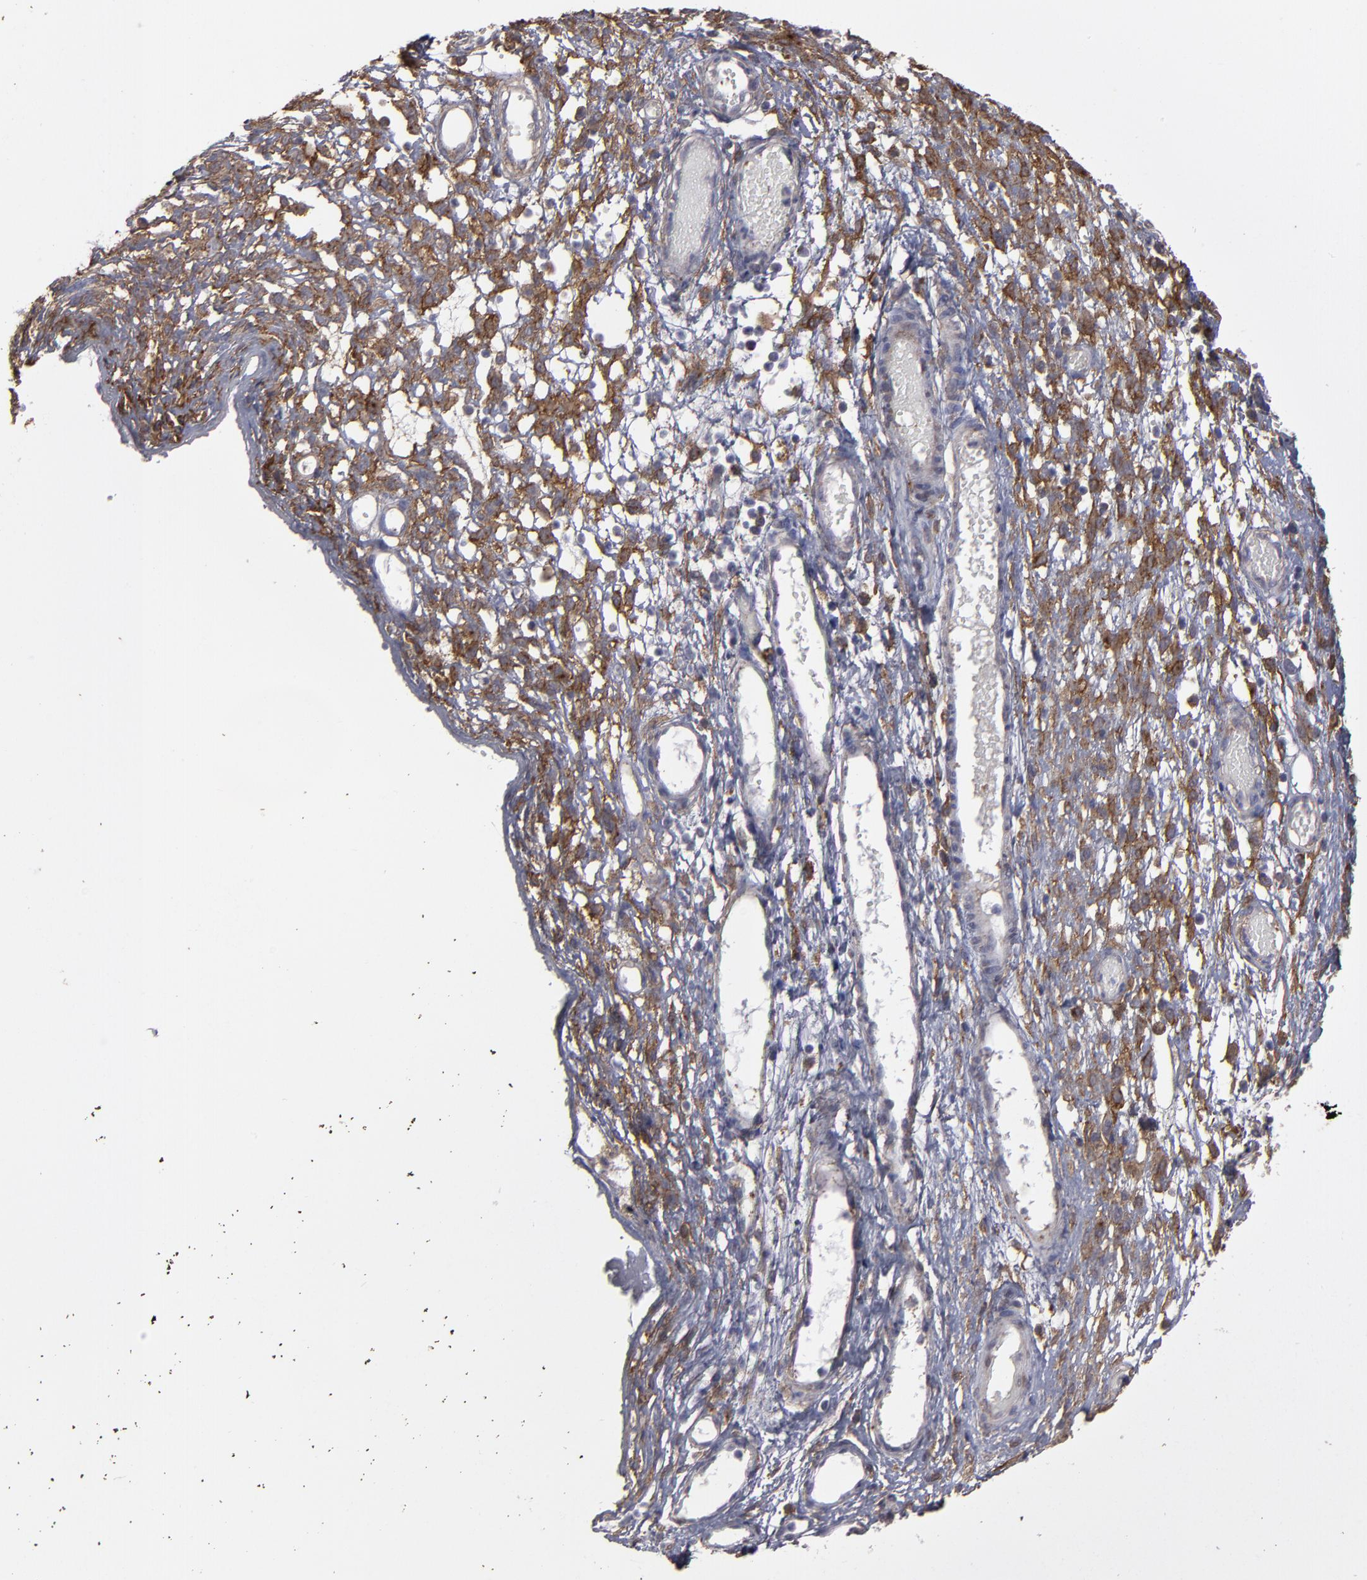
{"staining": {"intensity": "strong", "quantity": ">75%", "location": "cytoplasmic/membranous"}, "tissue": "ovarian cancer", "cell_type": "Tumor cells", "image_type": "cancer", "snomed": [{"axis": "morphology", "description": "Carcinoma, endometroid"}, {"axis": "topography", "description": "Ovary"}], "caption": "Ovarian cancer (endometroid carcinoma) stained with DAB IHC displays high levels of strong cytoplasmic/membranous positivity in approximately >75% of tumor cells.", "gene": "ITGB5", "patient": {"sex": "female", "age": 42}}